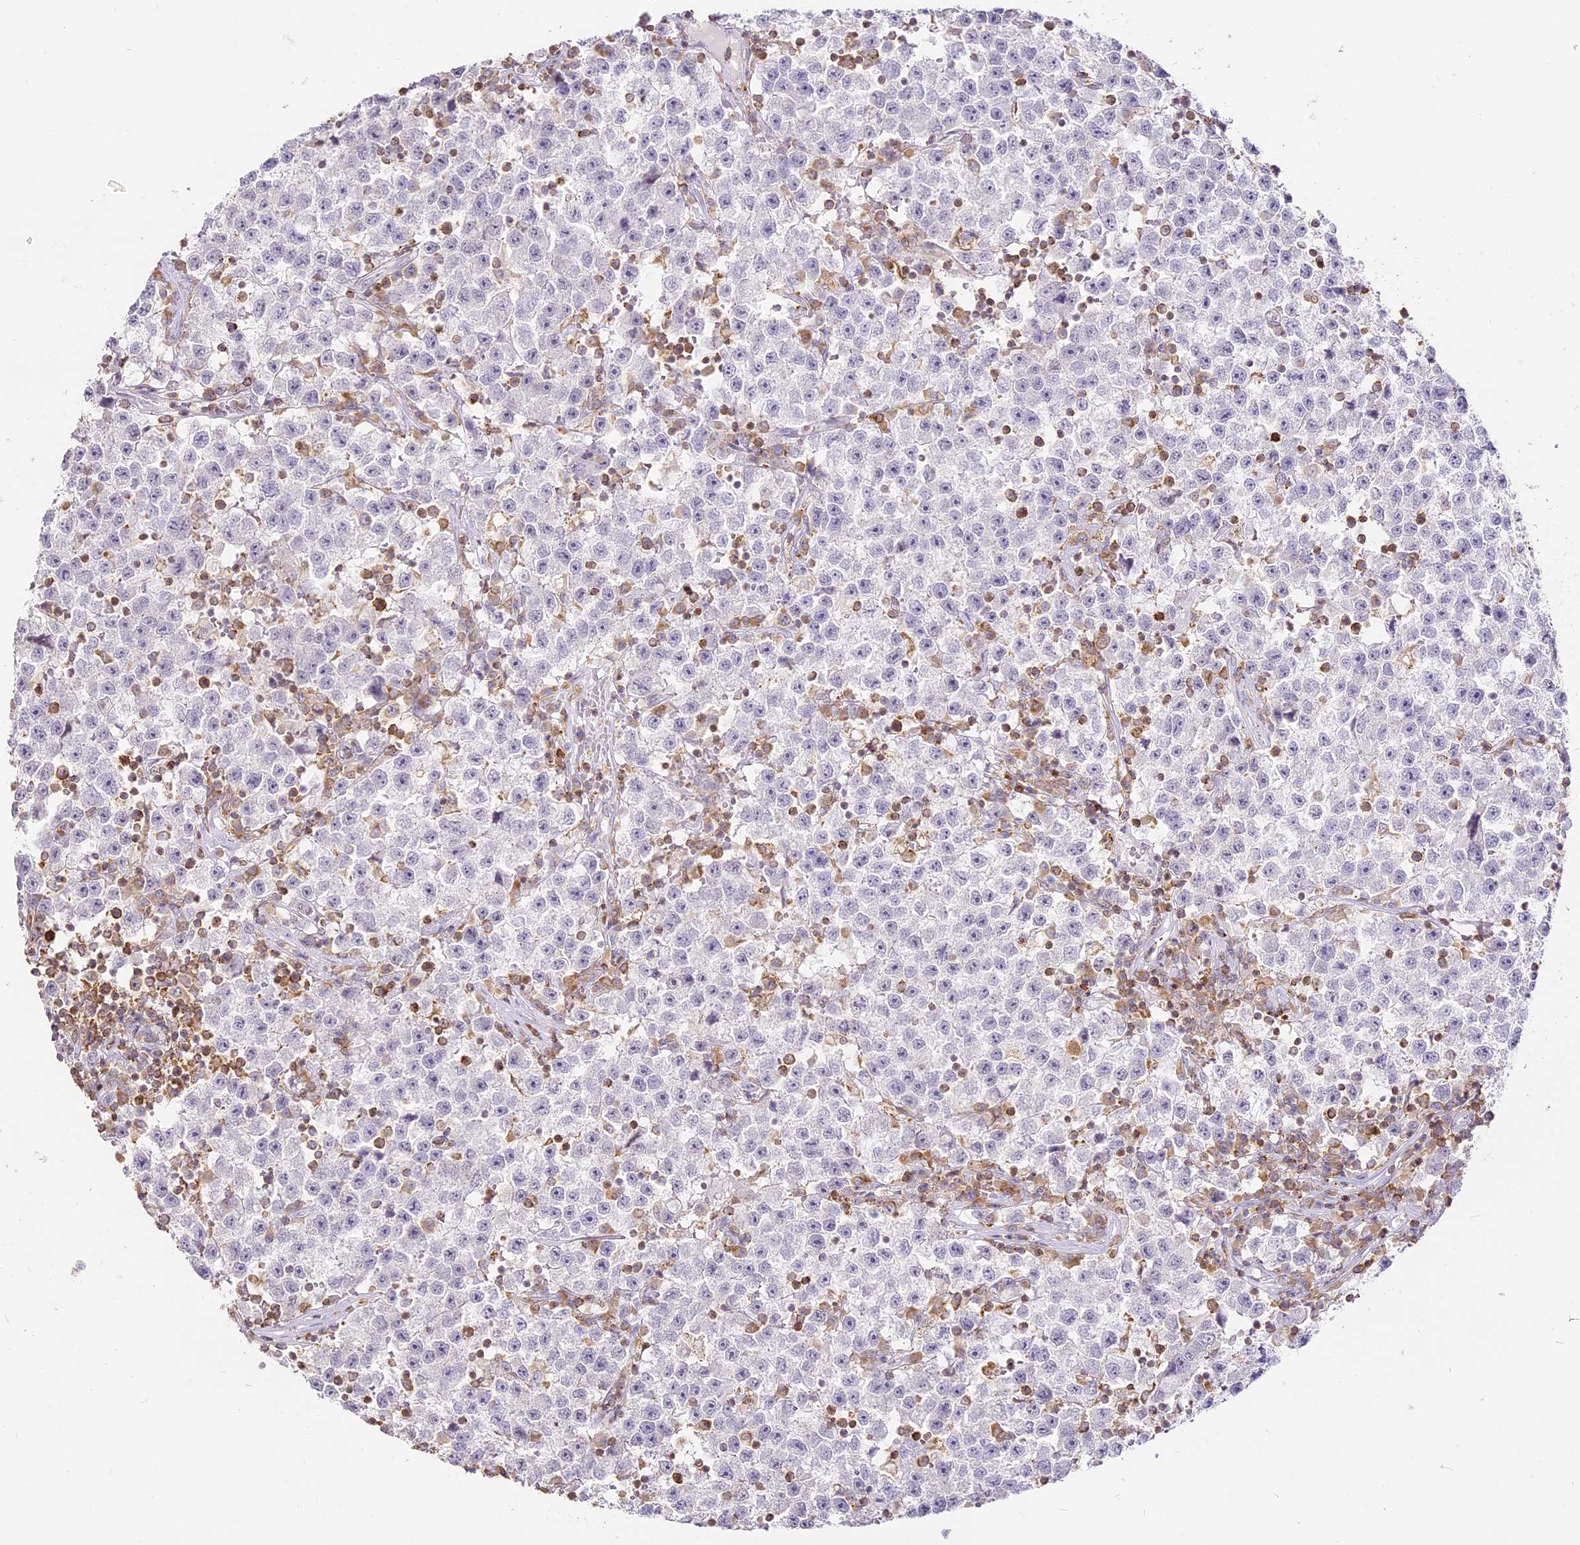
{"staining": {"intensity": "negative", "quantity": "none", "location": "none"}, "tissue": "testis cancer", "cell_type": "Tumor cells", "image_type": "cancer", "snomed": [{"axis": "morphology", "description": "Seminoma, NOS"}, {"axis": "topography", "description": "Testis"}], "caption": "This is an immunohistochemistry (IHC) micrograph of human testis cancer. There is no staining in tumor cells.", "gene": "DOCK2", "patient": {"sex": "male", "age": 22}}